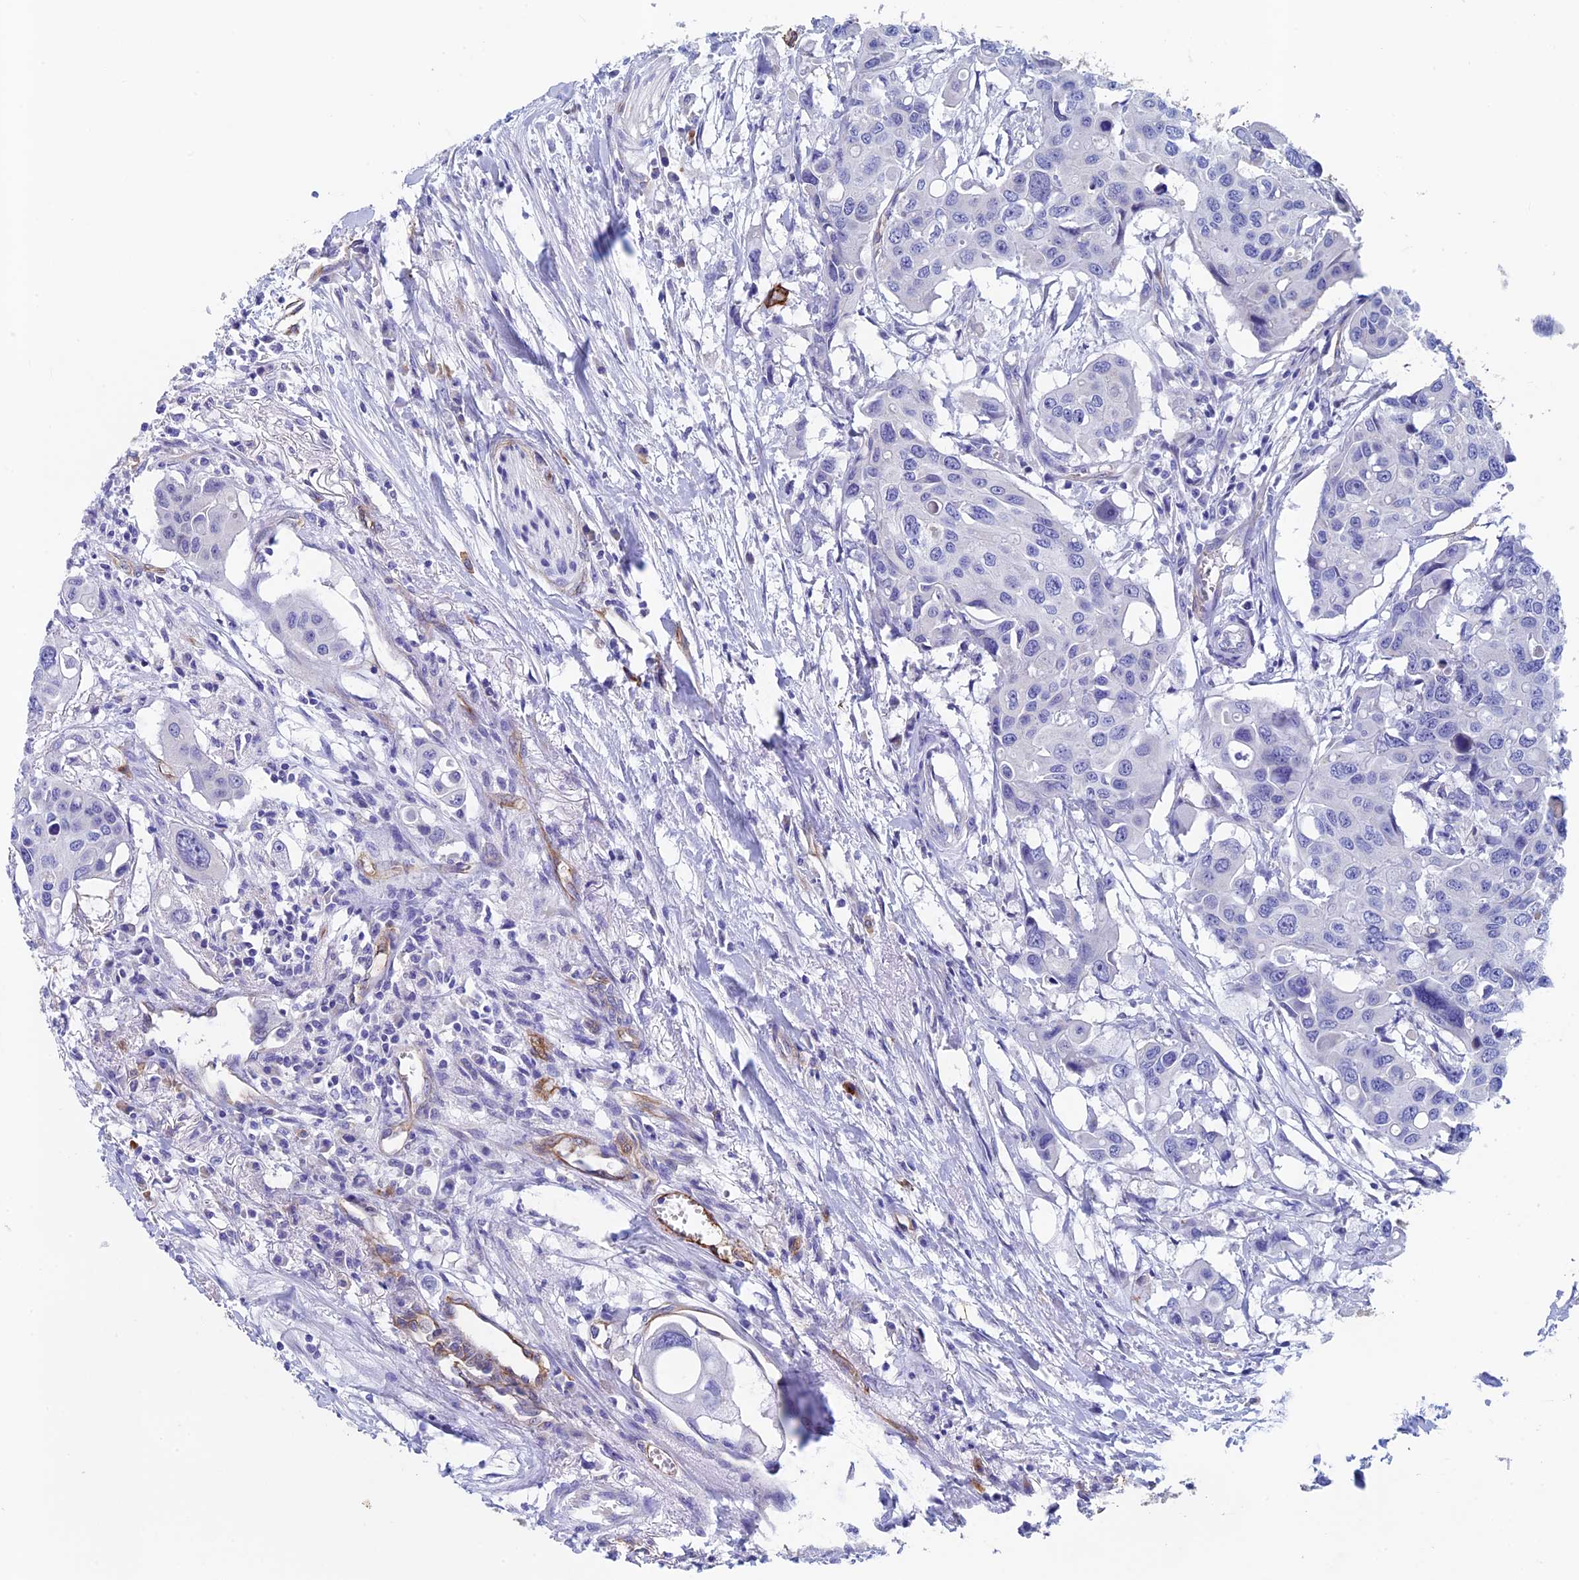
{"staining": {"intensity": "negative", "quantity": "none", "location": "none"}, "tissue": "colorectal cancer", "cell_type": "Tumor cells", "image_type": "cancer", "snomed": [{"axis": "morphology", "description": "Adenocarcinoma, NOS"}, {"axis": "topography", "description": "Colon"}], "caption": "High power microscopy image of an immunohistochemistry (IHC) histopathology image of colorectal cancer (adenocarcinoma), revealing no significant expression in tumor cells. (Stains: DAB IHC with hematoxylin counter stain, Microscopy: brightfield microscopy at high magnification).", "gene": "INSYN1", "patient": {"sex": "male", "age": 77}}